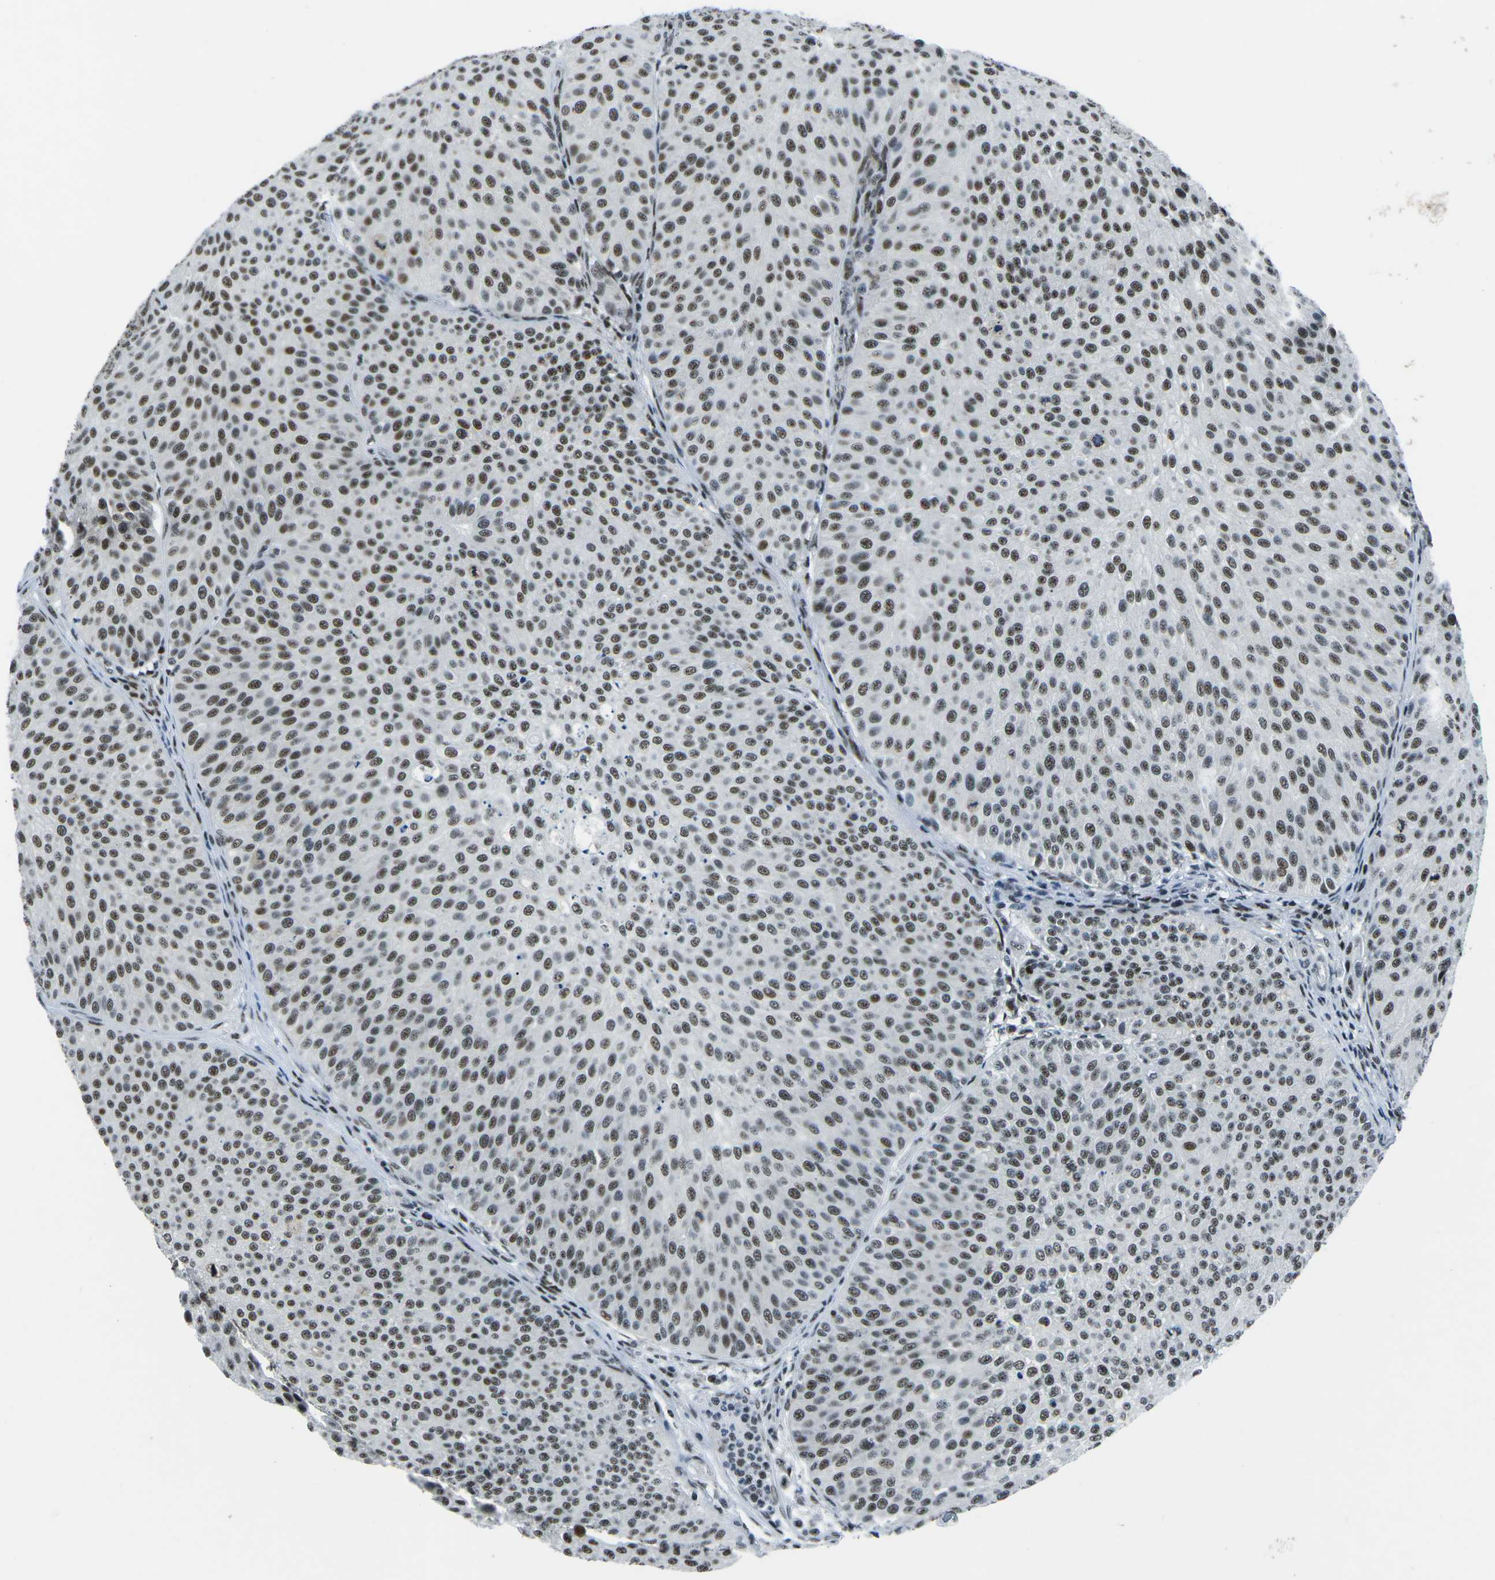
{"staining": {"intensity": "moderate", "quantity": ">75%", "location": "nuclear"}, "tissue": "urothelial cancer", "cell_type": "Tumor cells", "image_type": "cancer", "snomed": [{"axis": "morphology", "description": "Urothelial carcinoma, Low grade"}, {"axis": "topography", "description": "Smooth muscle"}, {"axis": "topography", "description": "Urinary bladder"}], "caption": "The micrograph shows staining of urothelial carcinoma (low-grade), revealing moderate nuclear protein positivity (brown color) within tumor cells.", "gene": "RBL2", "patient": {"sex": "male", "age": 60}}